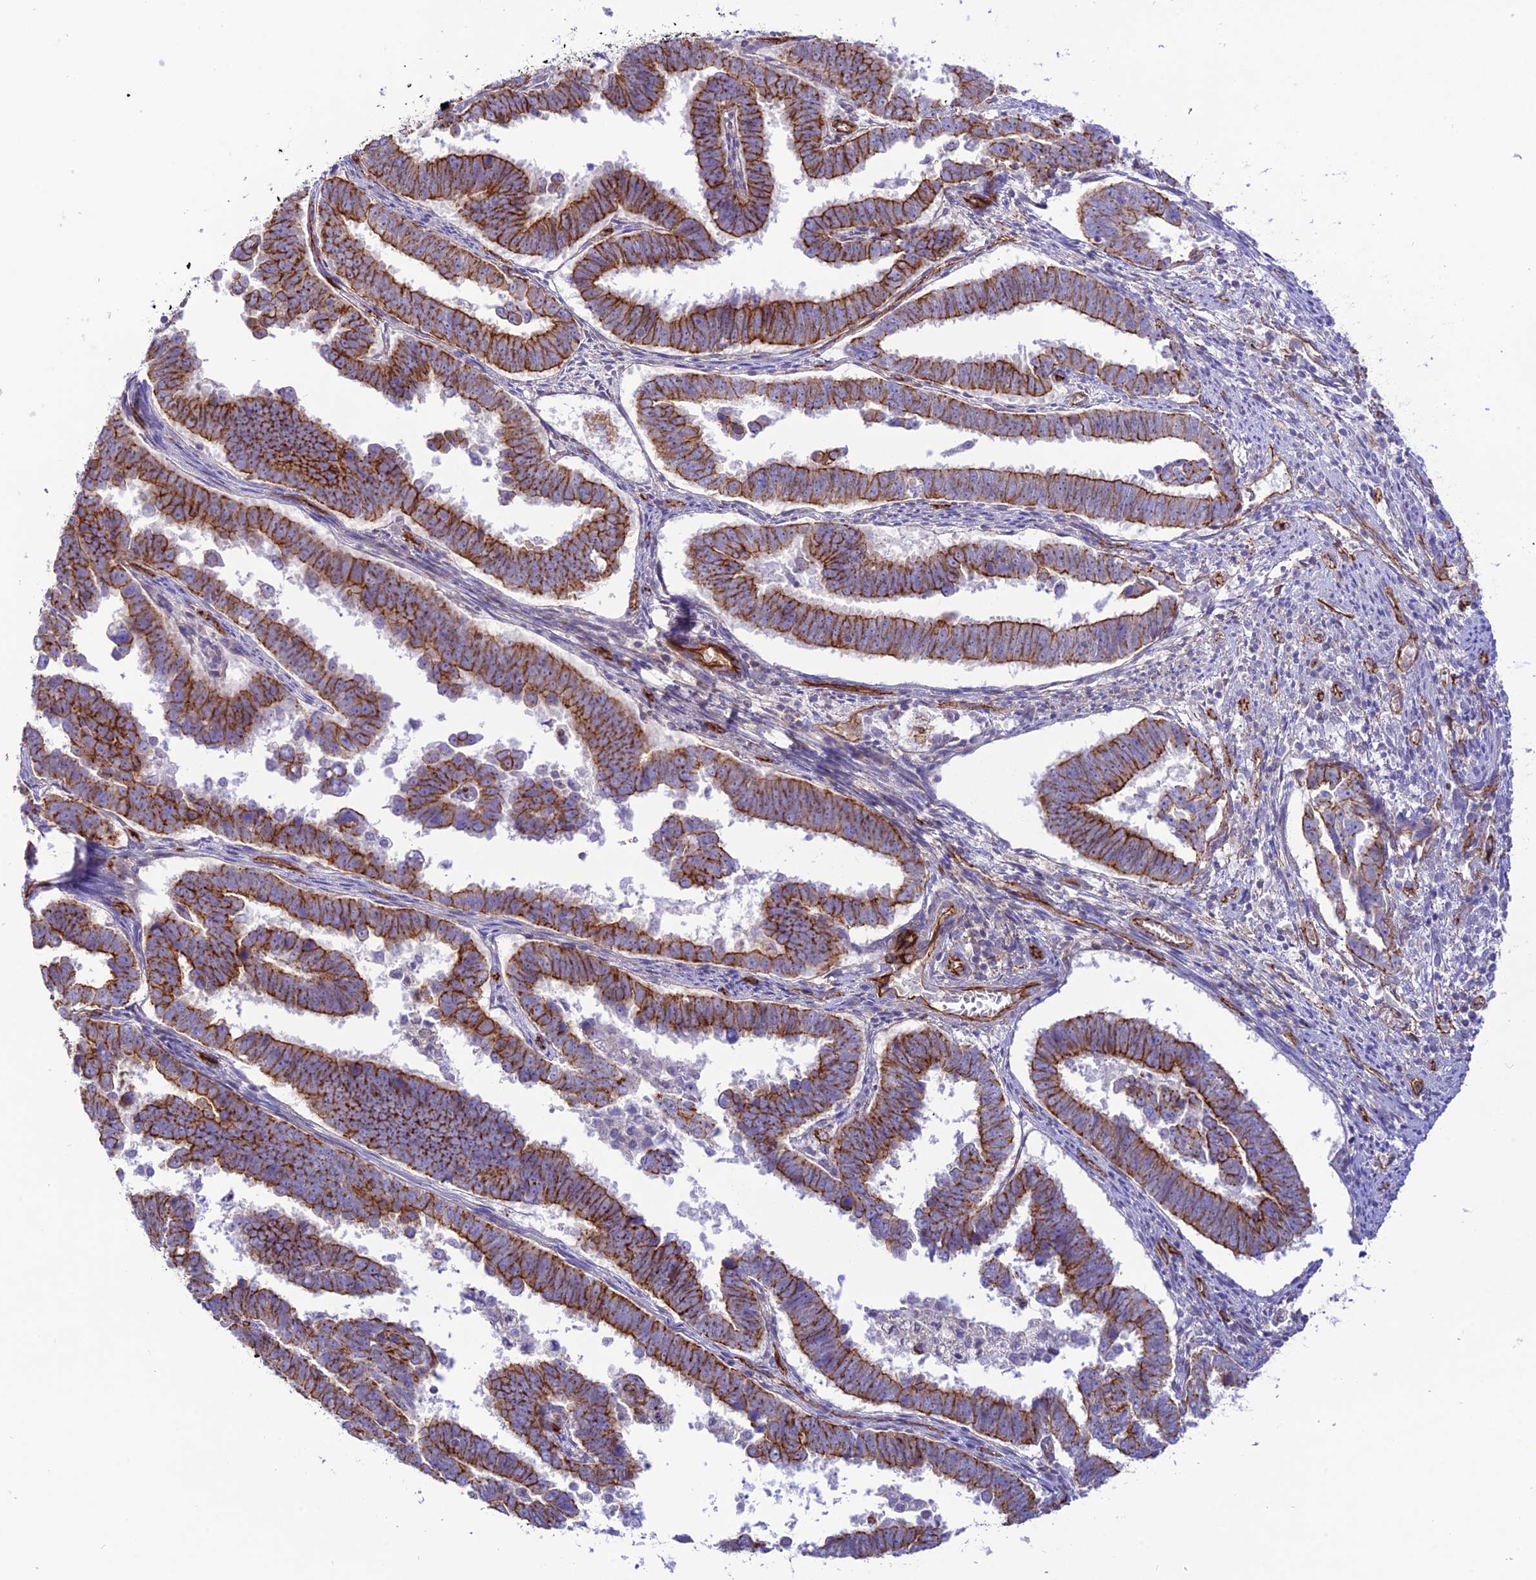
{"staining": {"intensity": "strong", "quantity": ">75%", "location": "cytoplasmic/membranous"}, "tissue": "endometrial cancer", "cell_type": "Tumor cells", "image_type": "cancer", "snomed": [{"axis": "morphology", "description": "Adenocarcinoma, NOS"}, {"axis": "topography", "description": "Endometrium"}], "caption": "This photomicrograph demonstrates immunohistochemistry staining of human endometrial cancer, with high strong cytoplasmic/membranous staining in about >75% of tumor cells.", "gene": "YPEL5", "patient": {"sex": "female", "age": 75}}